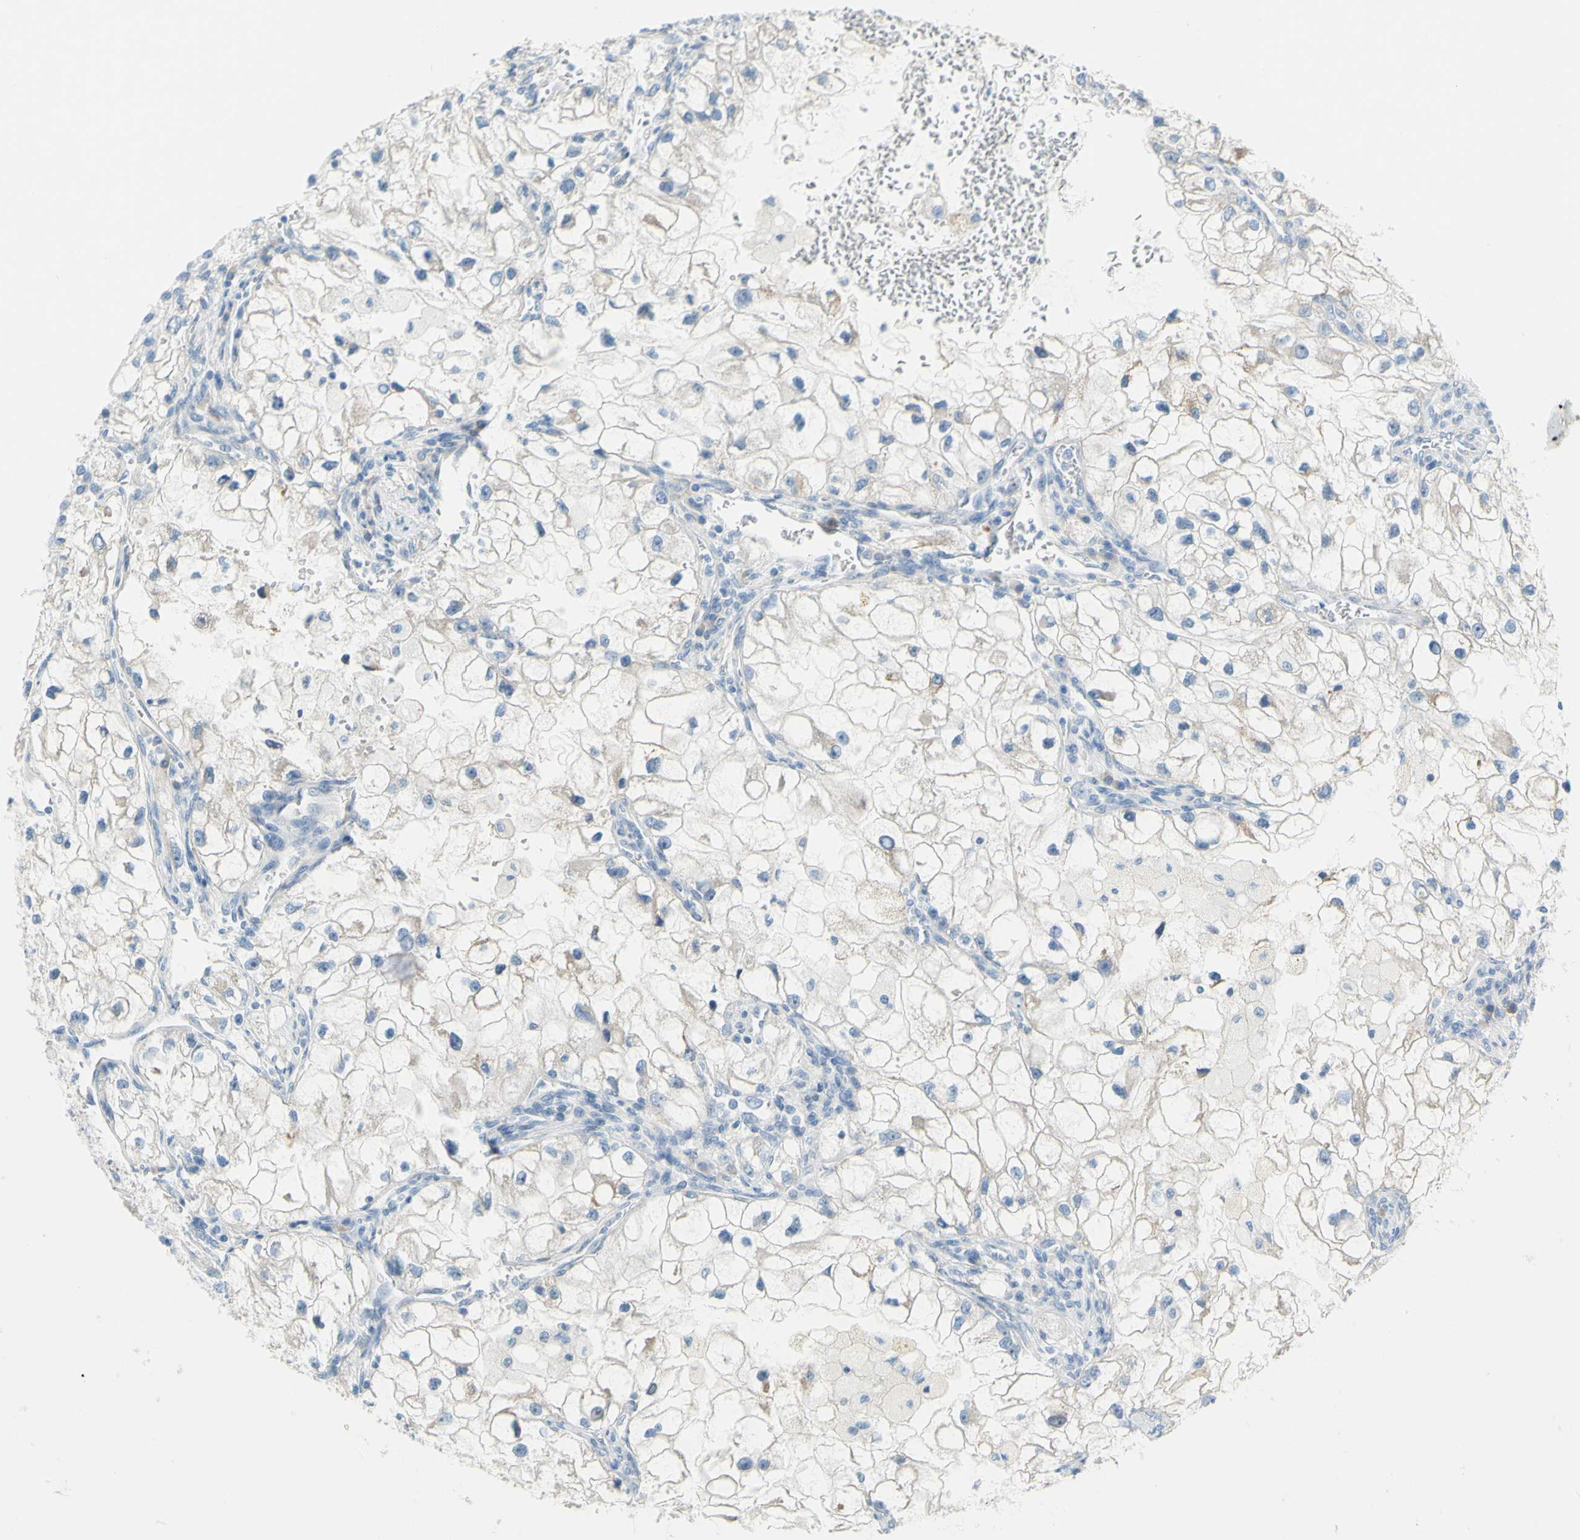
{"staining": {"intensity": "weak", "quantity": ">75%", "location": "cytoplasmic/membranous"}, "tissue": "renal cancer", "cell_type": "Tumor cells", "image_type": "cancer", "snomed": [{"axis": "morphology", "description": "Adenocarcinoma, NOS"}, {"axis": "topography", "description": "Kidney"}], "caption": "Brown immunohistochemical staining in renal cancer (adenocarcinoma) displays weak cytoplasmic/membranous positivity in approximately >75% of tumor cells.", "gene": "SLC1A2", "patient": {"sex": "female", "age": 70}}